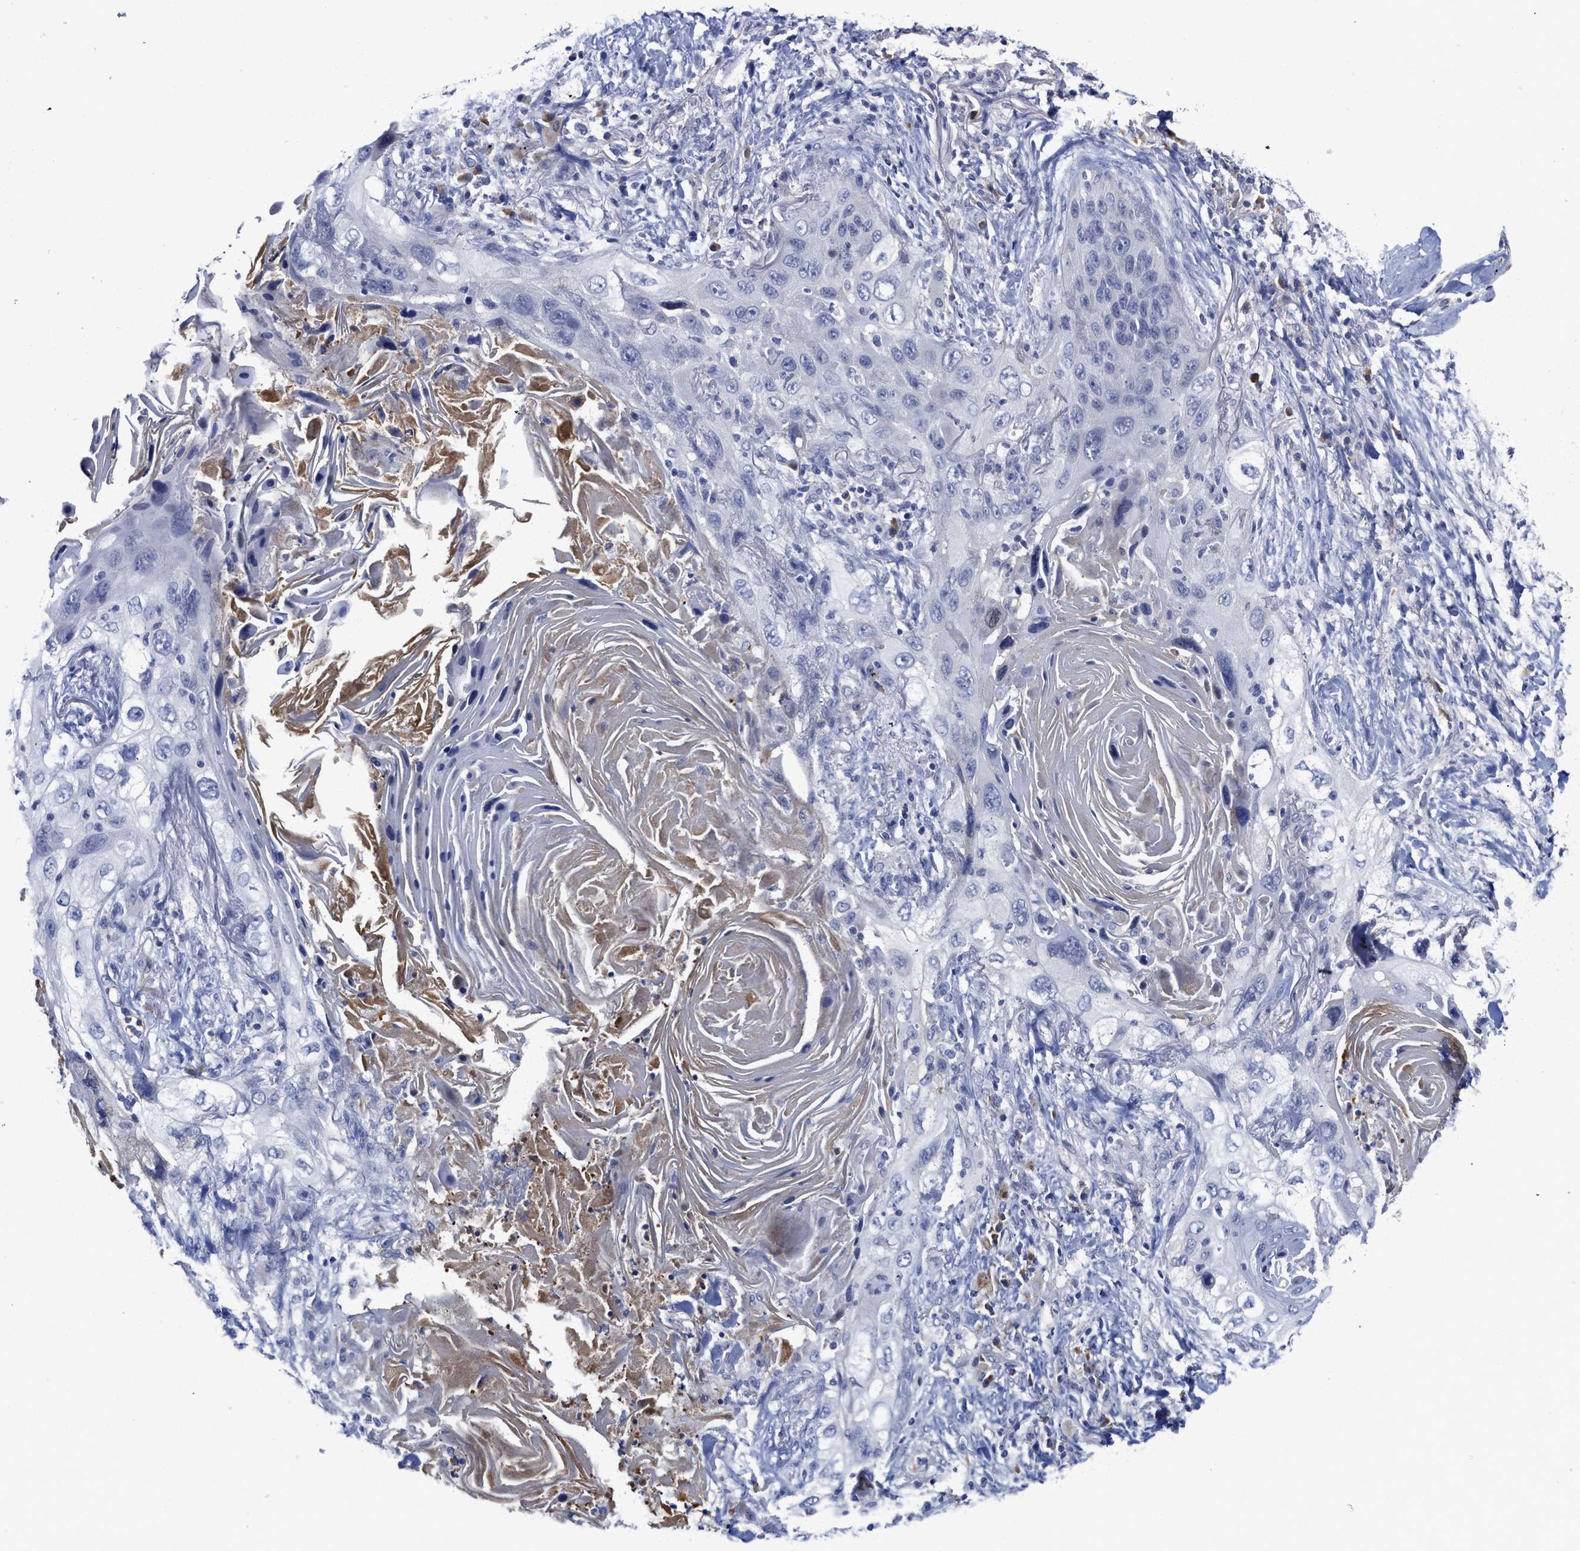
{"staining": {"intensity": "negative", "quantity": "none", "location": "none"}, "tissue": "lung cancer", "cell_type": "Tumor cells", "image_type": "cancer", "snomed": [{"axis": "morphology", "description": "Squamous cell carcinoma, NOS"}, {"axis": "topography", "description": "Lung"}], "caption": "This is an immunohistochemistry (IHC) histopathology image of human squamous cell carcinoma (lung). There is no positivity in tumor cells.", "gene": "C2", "patient": {"sex": "female", "age": 67}}